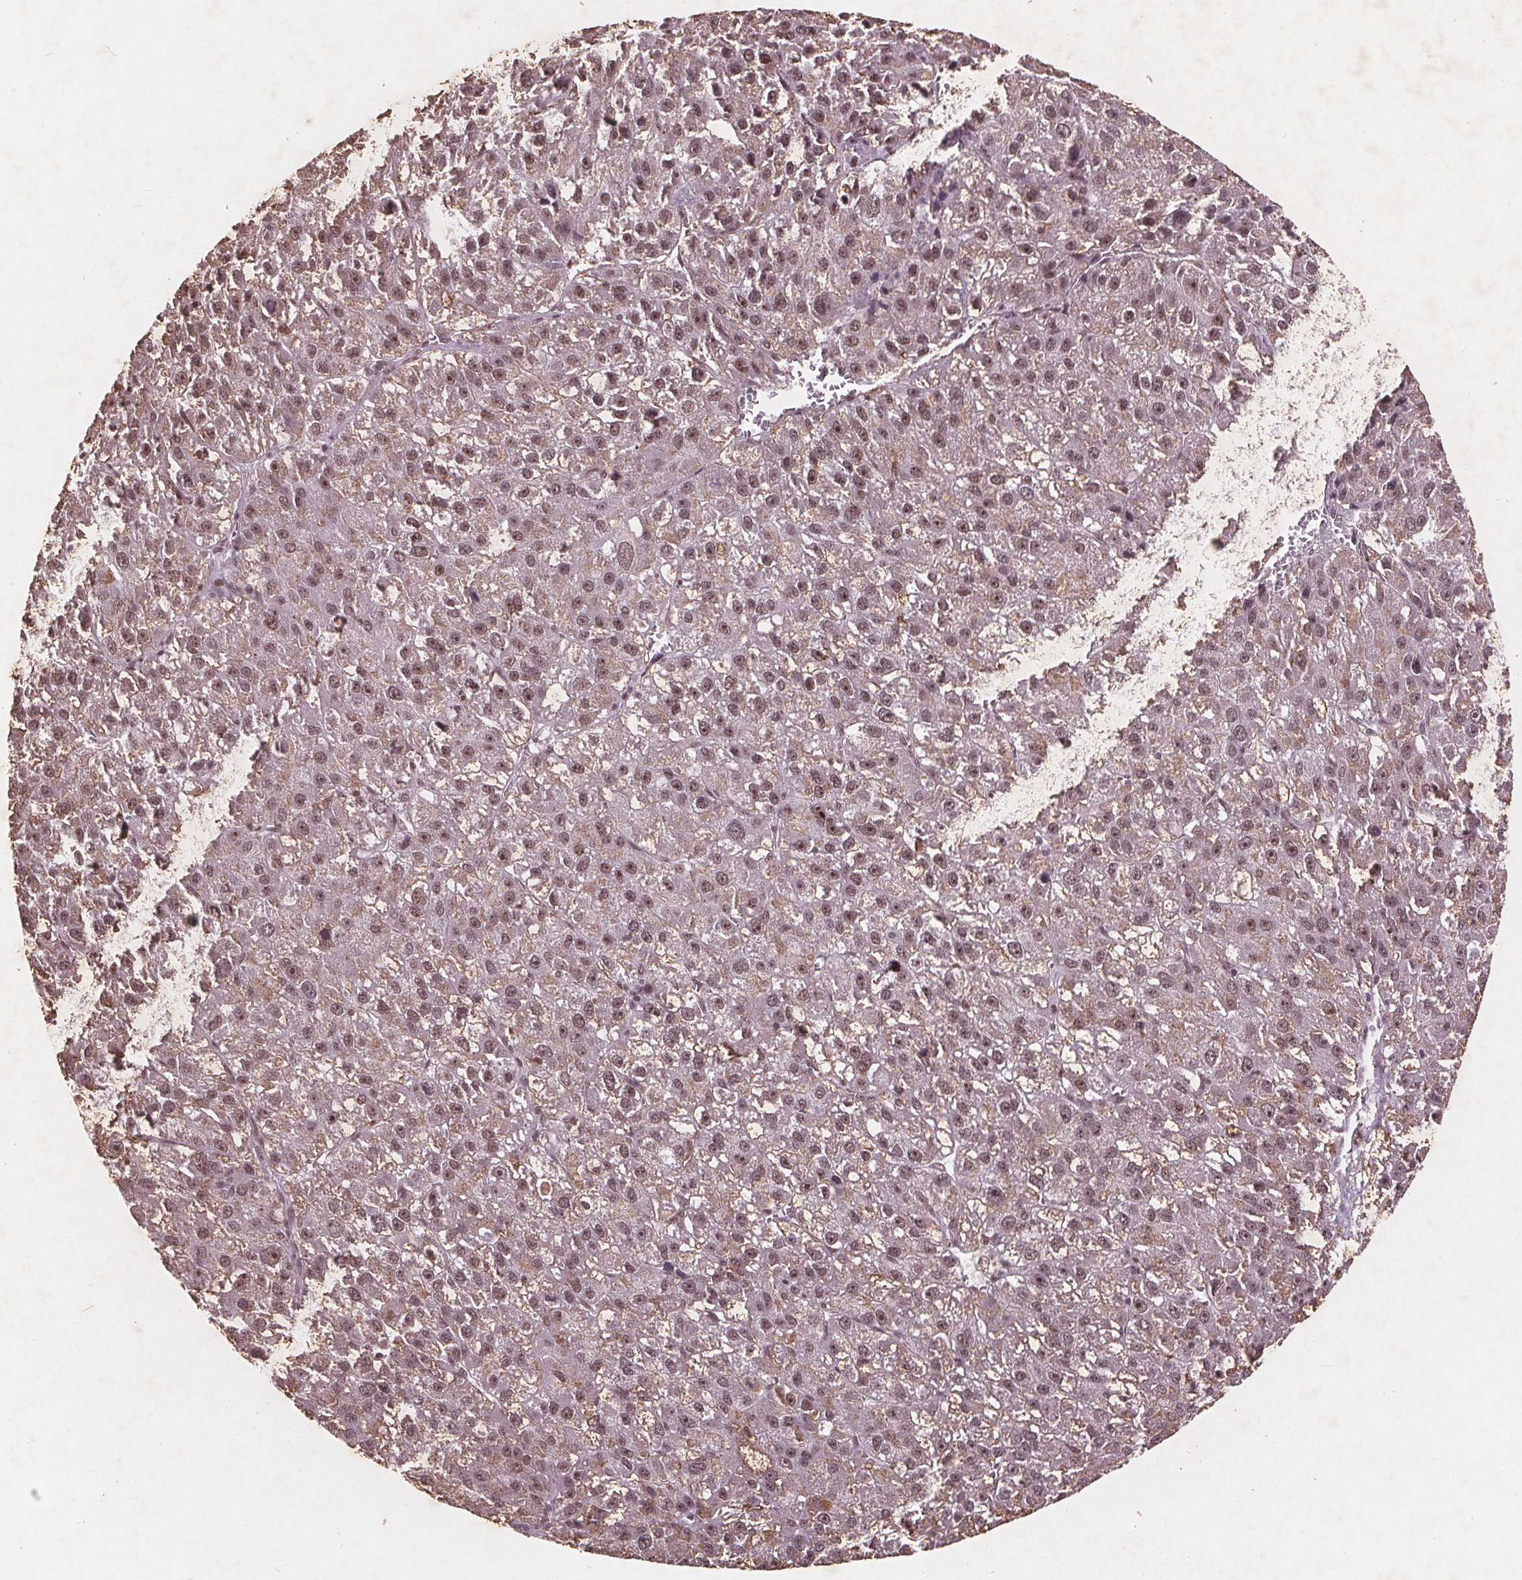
{"staining": {"intensity": "weak", "quantity": ">75%", "location": "nuclear"}, "tissue": "liver cancer", "cell_type": "Tumor cells", "image_type": "cancer", "snomed": [{"axis": "morphology", "description": "Carcinoma, Hepatocellular, NOS"}, {"axis": "topography", "description": "Liver"}], "caption": "The image shows a brown stain indicating the presence of a protein in the nuclear of tumor cells in liver hepatocellular carcinoma. (DAB (3,3'-diaminobenzidine) IHC, brown staining for protein, blue staining for nuclei).", "gene": "RPS6KA2", "patient": {"sex": "female", "age": 70}}